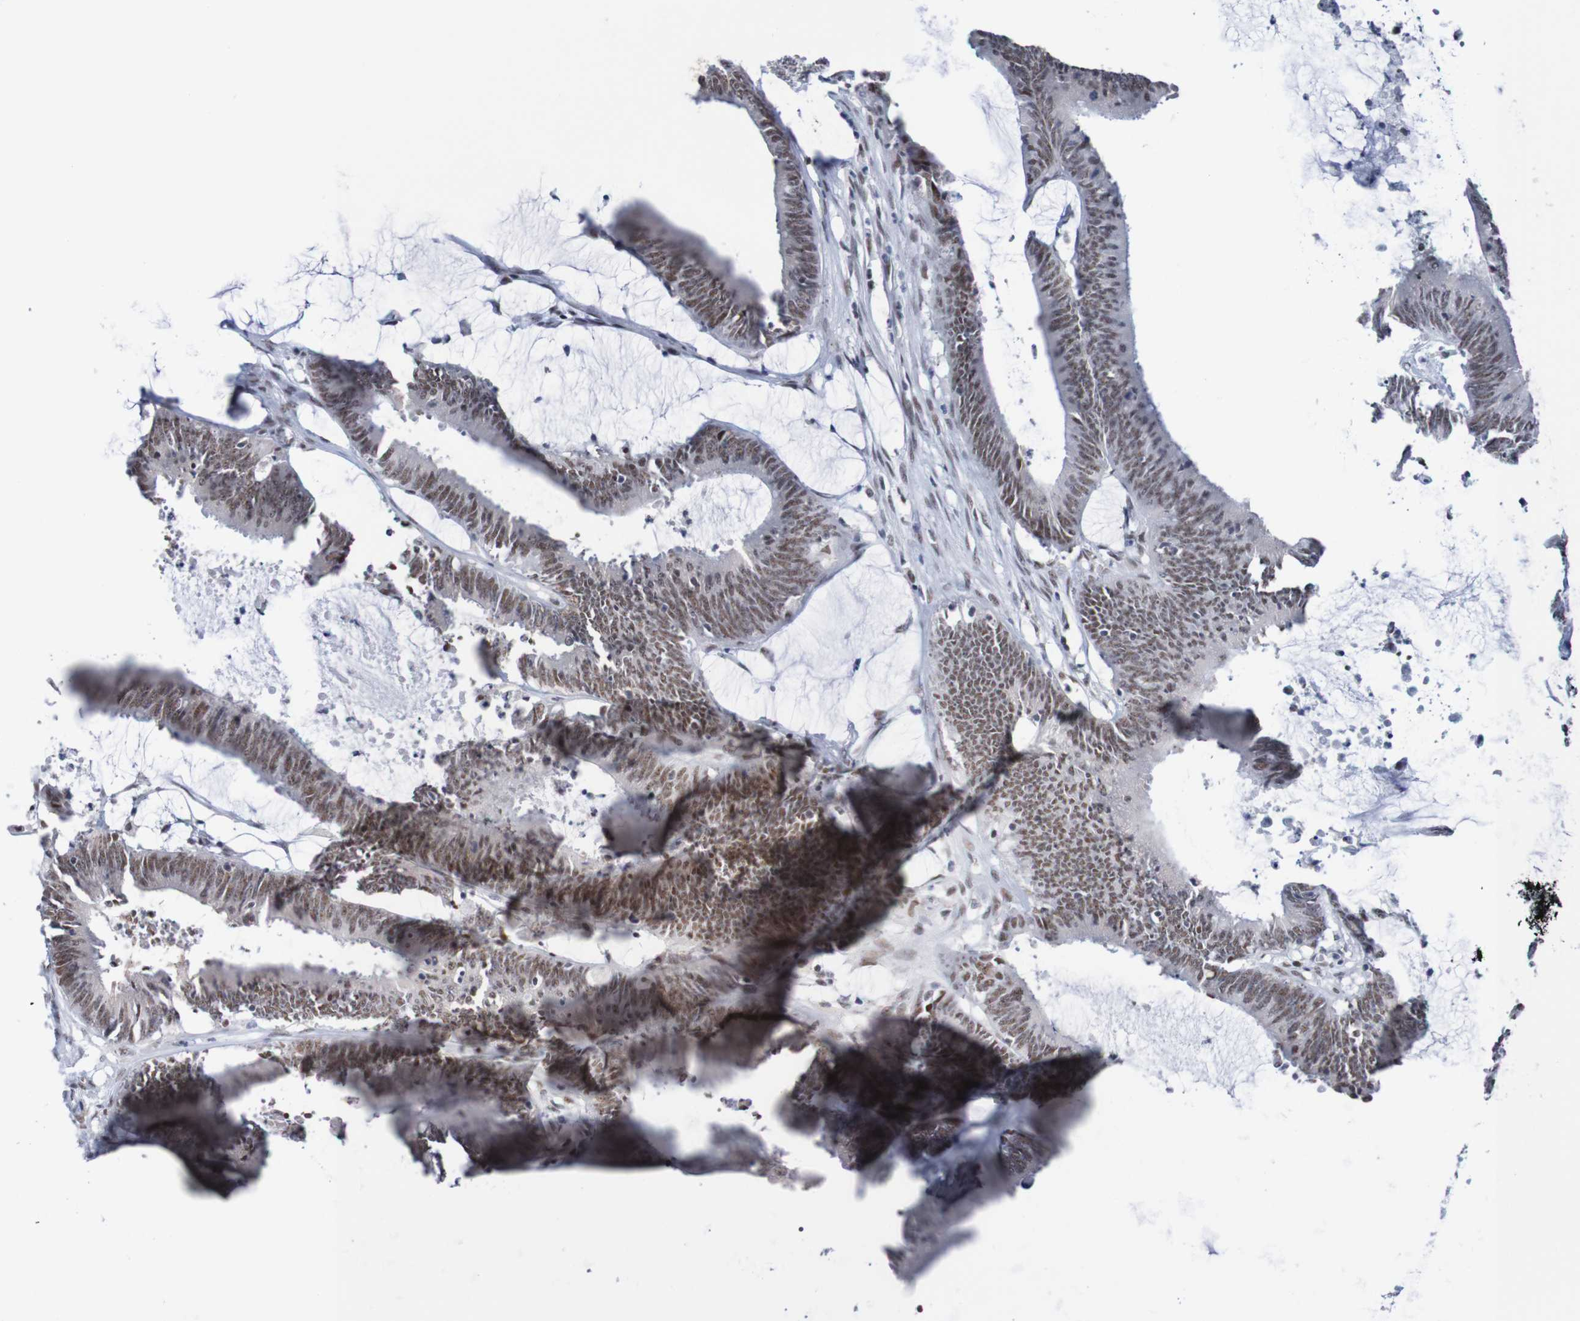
{"staining": {"intensity": "moderate", "quantity": ">75%", "location": "nuclear"}, "tissue": "colorectal cancer", "cell_type": "Tumor cells", "image_type": "cancer", "snomed": [{"axis": "morphology", "description": "Adenocarcinoma, NOS"}, {"axis": "topography", "description": "Rectum"}], "caption": "Immunohistochemical staining of adenocarcinoma (colorectal) demonstrates medium levels of moderate nuclear protein positivity in approximately >75% of tumor cells.", "gene": "CDC5L", "patient": {"sex": "female", "age": 66}}